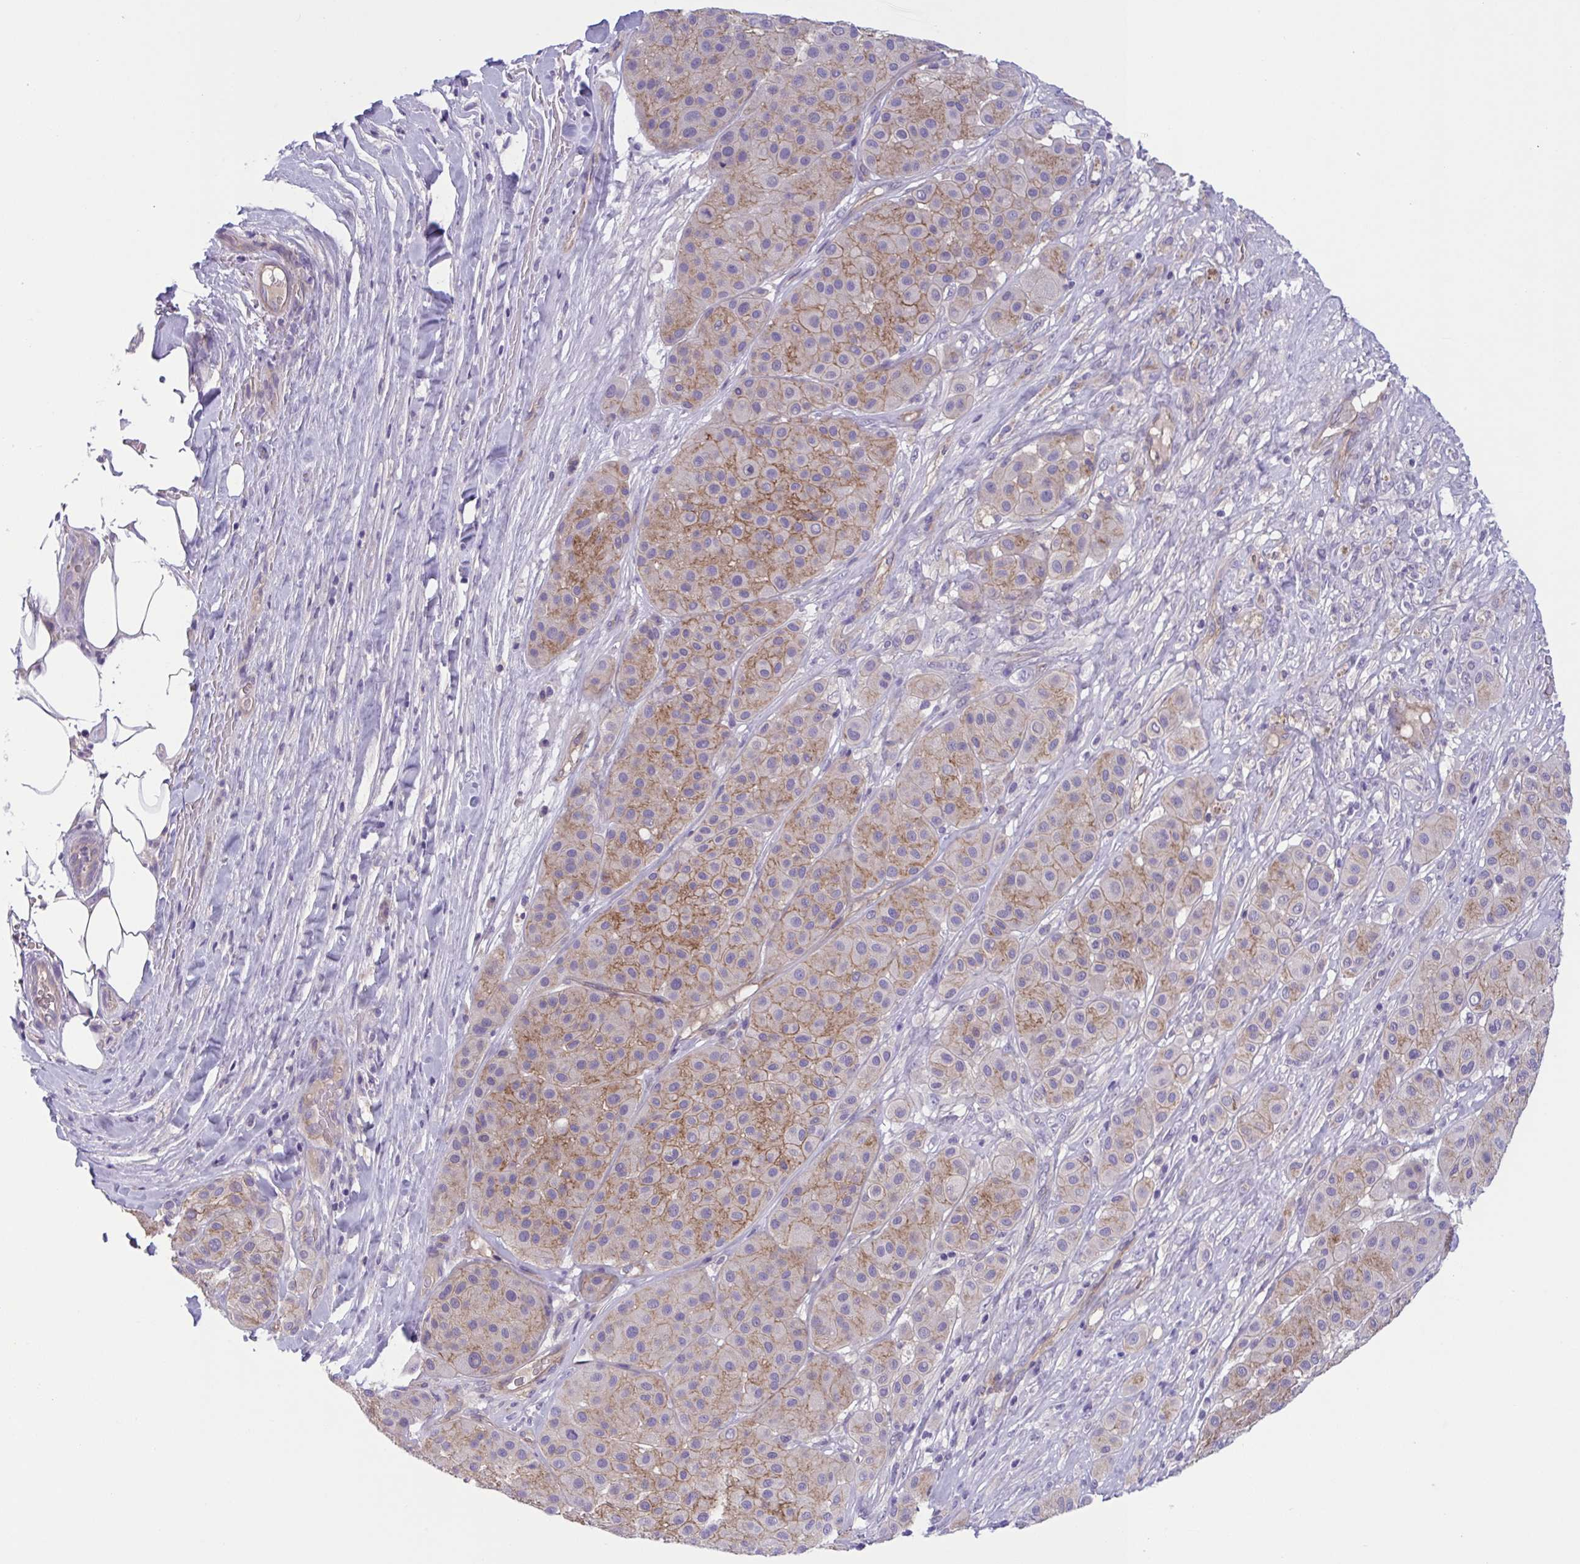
{"staining": {"intensity": "moderate", "quantity": ">75%", "location": "cytoplasmic/membranous"}, "tissue": "melanoma", "cell_type": "Tumor cells", "image_type": "cancer", "snomed": [{"axis": "morphology", "description": "Malignant melanoma, Metastatic site"}, {"axis": "topography", "description": "Smooth muscle"}], "caption": "Human melanoma stained for a protein (brown) demonstrates moderate cytoplasmic/membranous positive positivity in about >75% of tumor cells.", "gene": "TTC7B", "patient": {"sex": "male", "age": 41}}